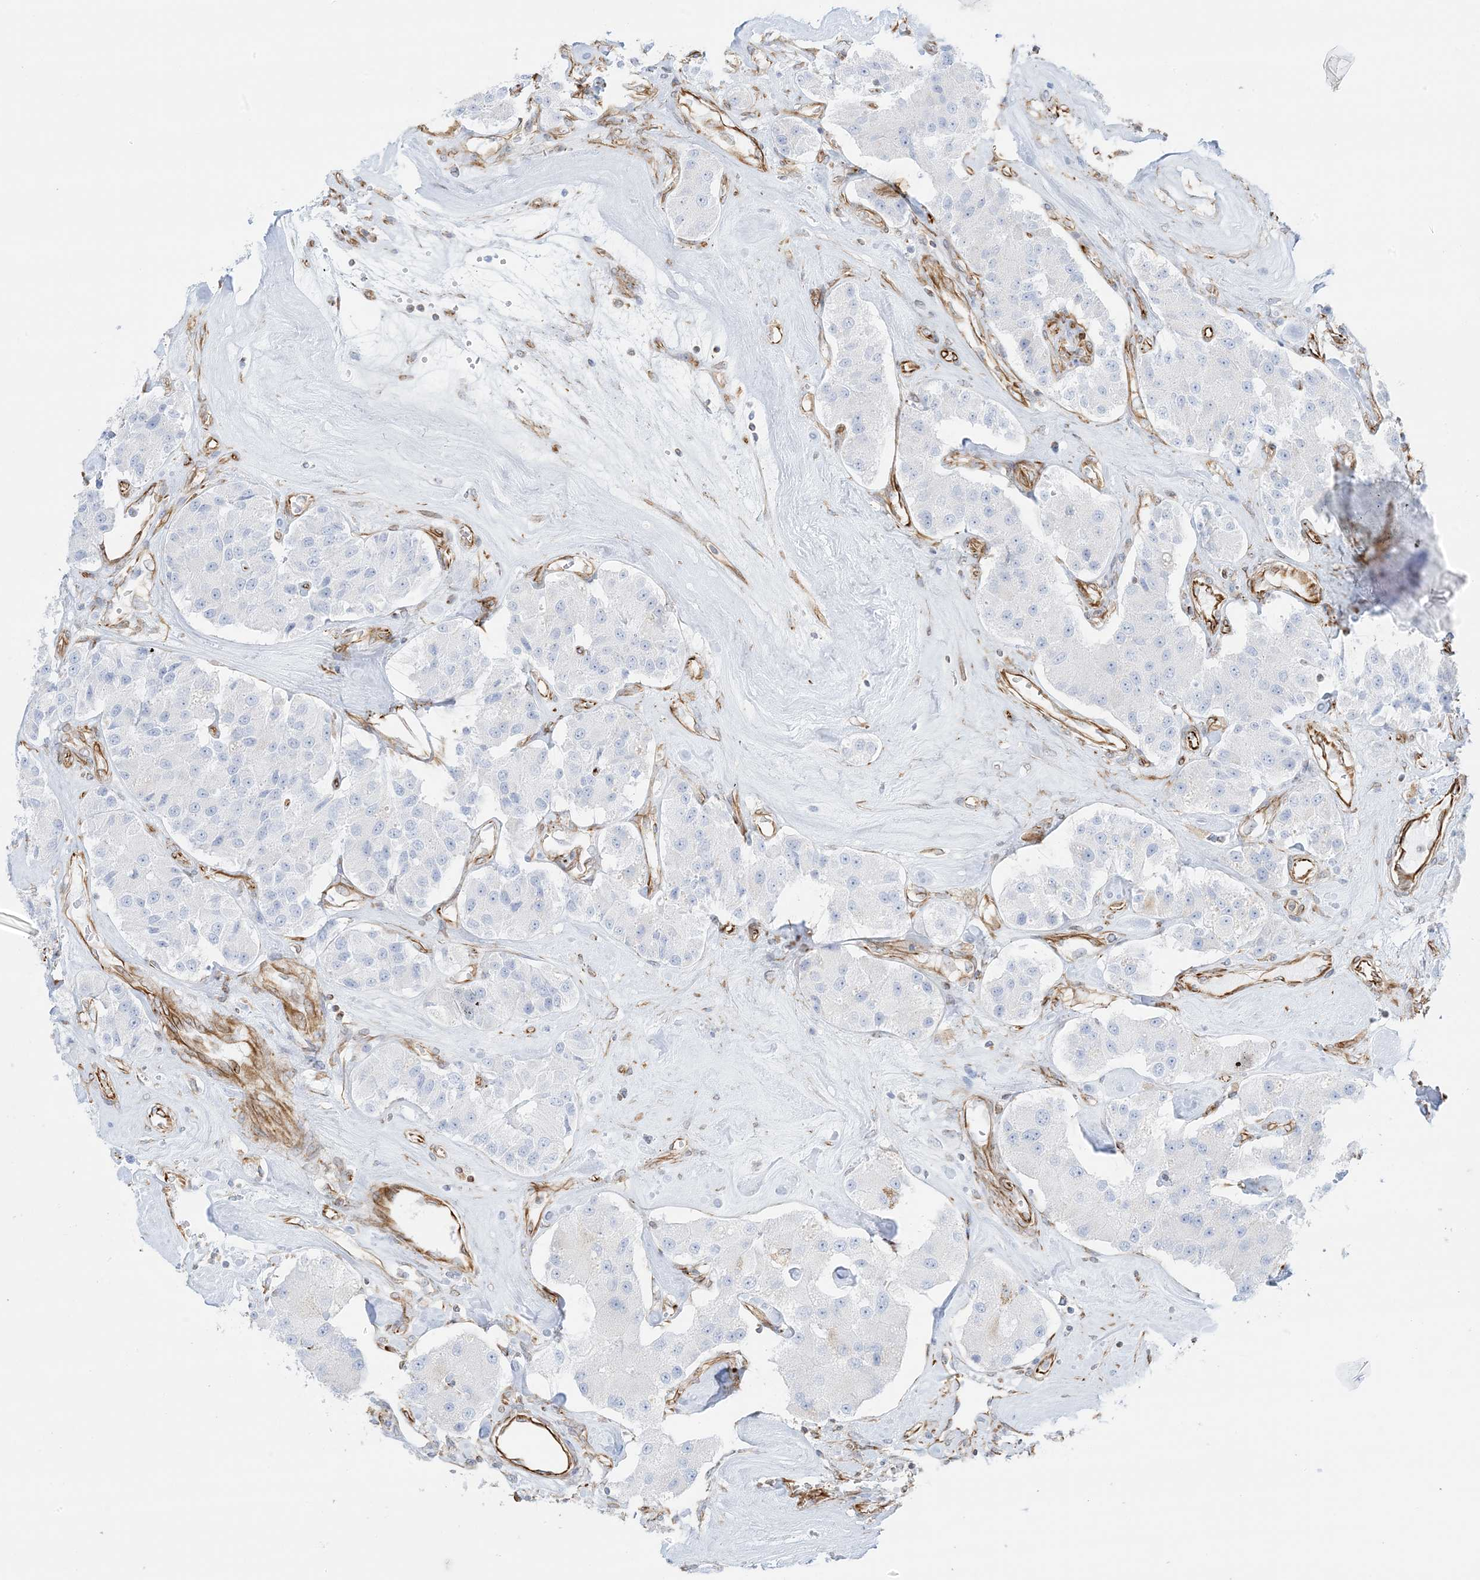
{"staining": {"intensity": "negative", "quantity": "none", "location": "none"}, "tissue": "carcinoid", "cell_type": "Tumor cells", "image_type": "cancer", "snomed": [{"axis": "morphology", "description": "Carcinoid, malignant, NOS"}, {"axis": "topography", "description": "Pancreas"}], "caption": "Carcinoid (malignant) was stained to show a protein in brown. There is no significant staining in tumor cells.", "gene": "PID1", "patient": {"sex": "male", "age": 41}}